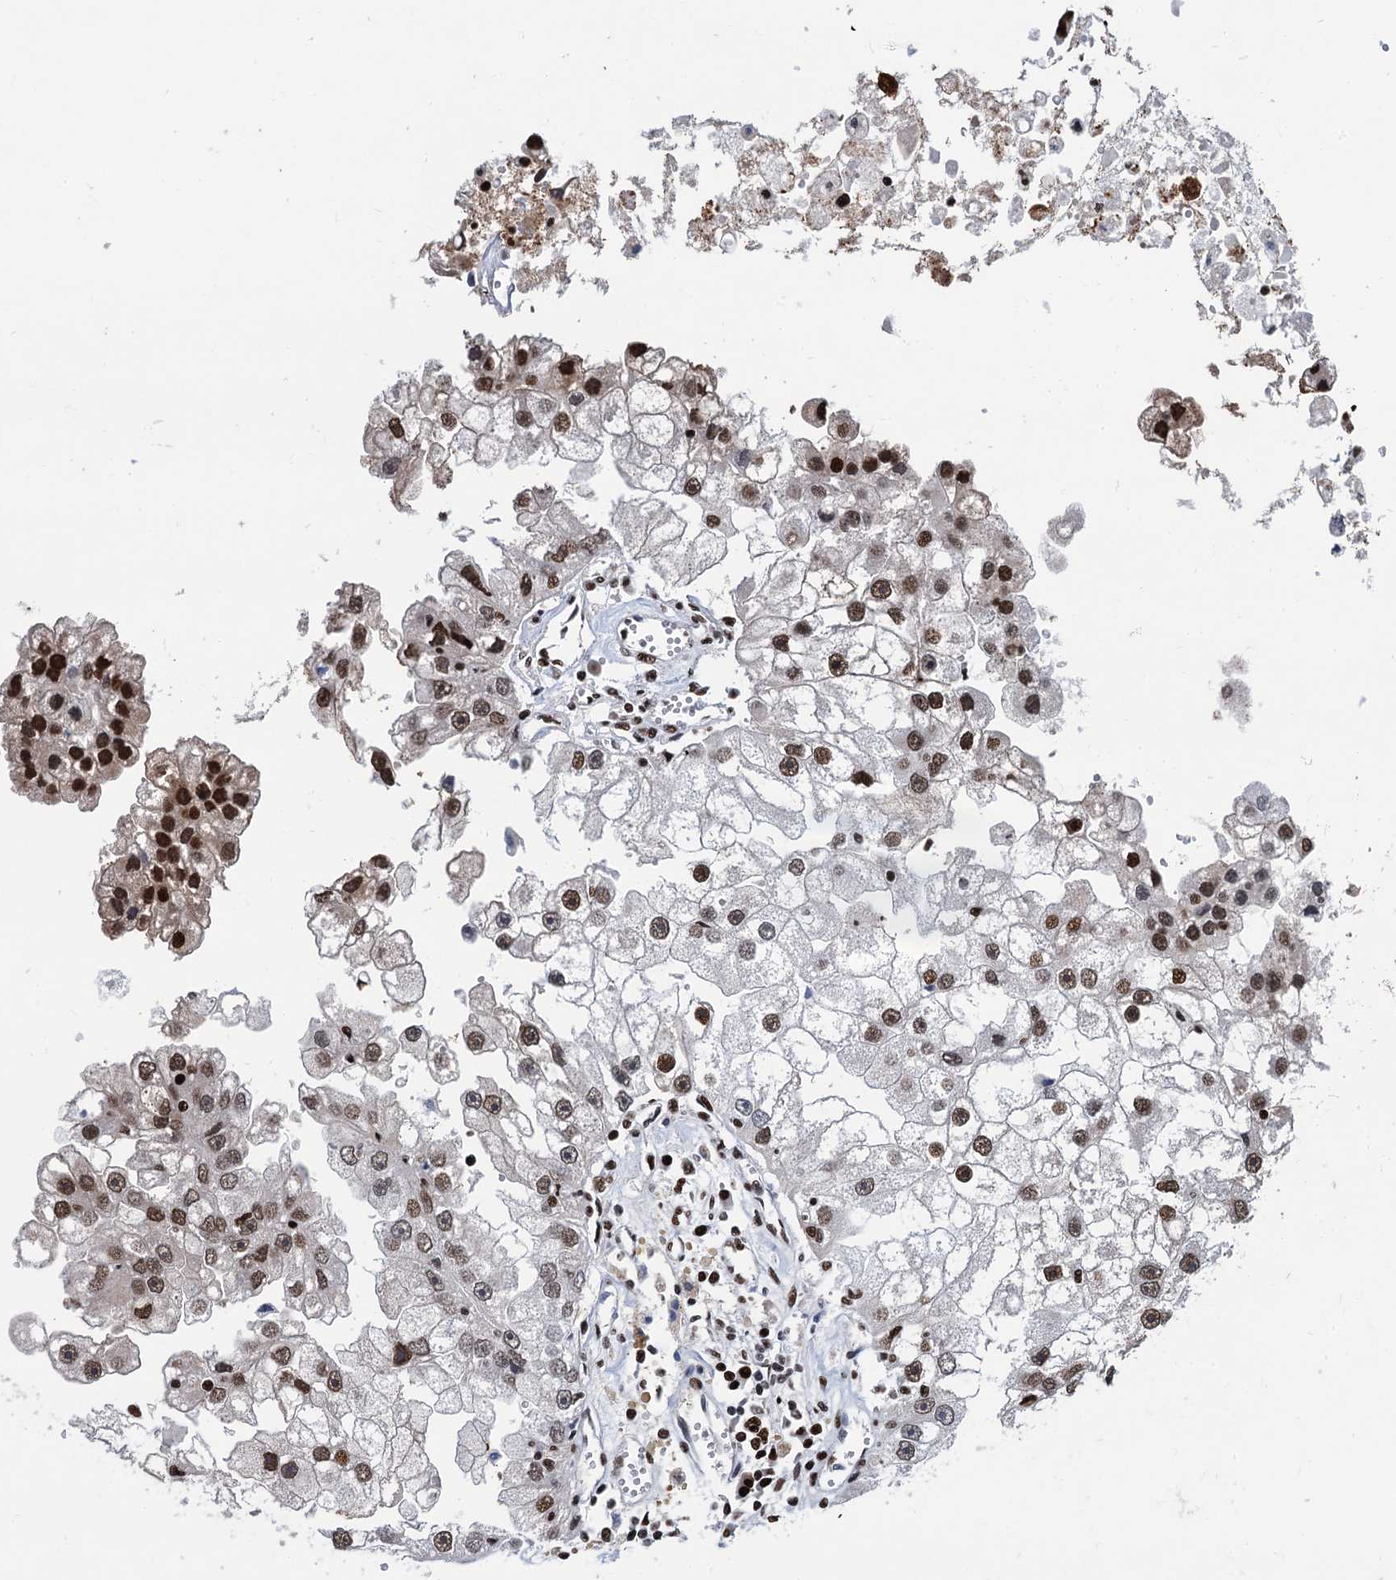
{"staining": {"intensity": "strong", "quantity": "25%-75%", "location": "nuclear"}, "tissue": "renal cancer", "cell_type": "Tumor cells", "image_type": "cancer", "snomed": [{"axis": "morphology", "description": "Adenocarcinoma, NOS"}, {"axis": "topography", "description": "Kidney"}], "caption": "Tumor cells exhibit strong nuclear expression in about 25%-75% of cells in renal cancer (adenocarcinoma).", "gene": "PPP4R1", "patient": {"sex": "male", "age": 63}}